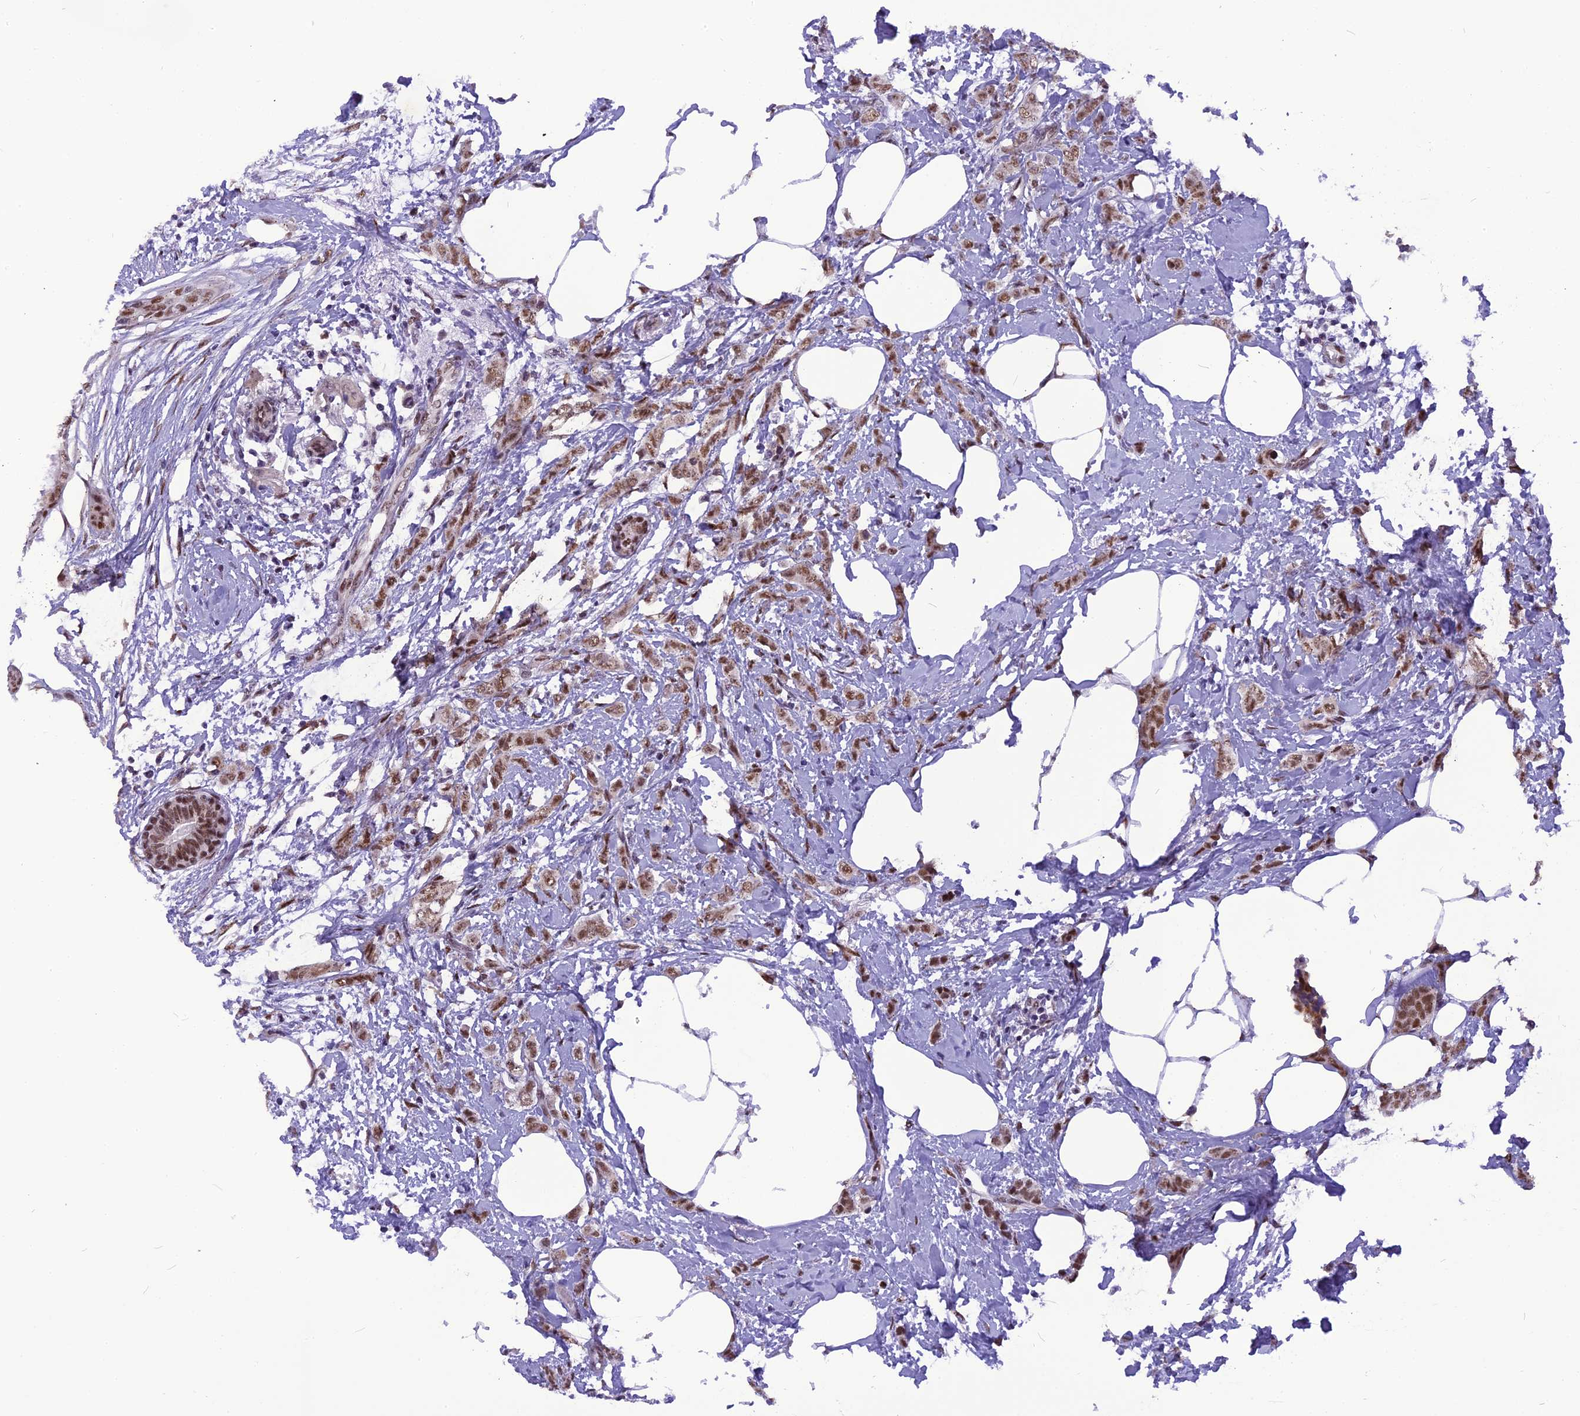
{"staining": {"intensity": "moderate", "quantity": ">75%", "location": "nuclear"}, "tissue": "breast cancer", "cell_type": "Tumor cells", "image_type": "cancer", "snomed": [{"axis": "morphology", "description": "Duct carcinoma"}, {"axis": "topography", "description": "Breast"}], "caption": "Human breast cancer stained with a brown dye exhibits moderate nuclear positive staining in approximately >75% of tumor cells.", "gene": "IRF2BP1", "patient": {"sex": "female", "age": 72}}